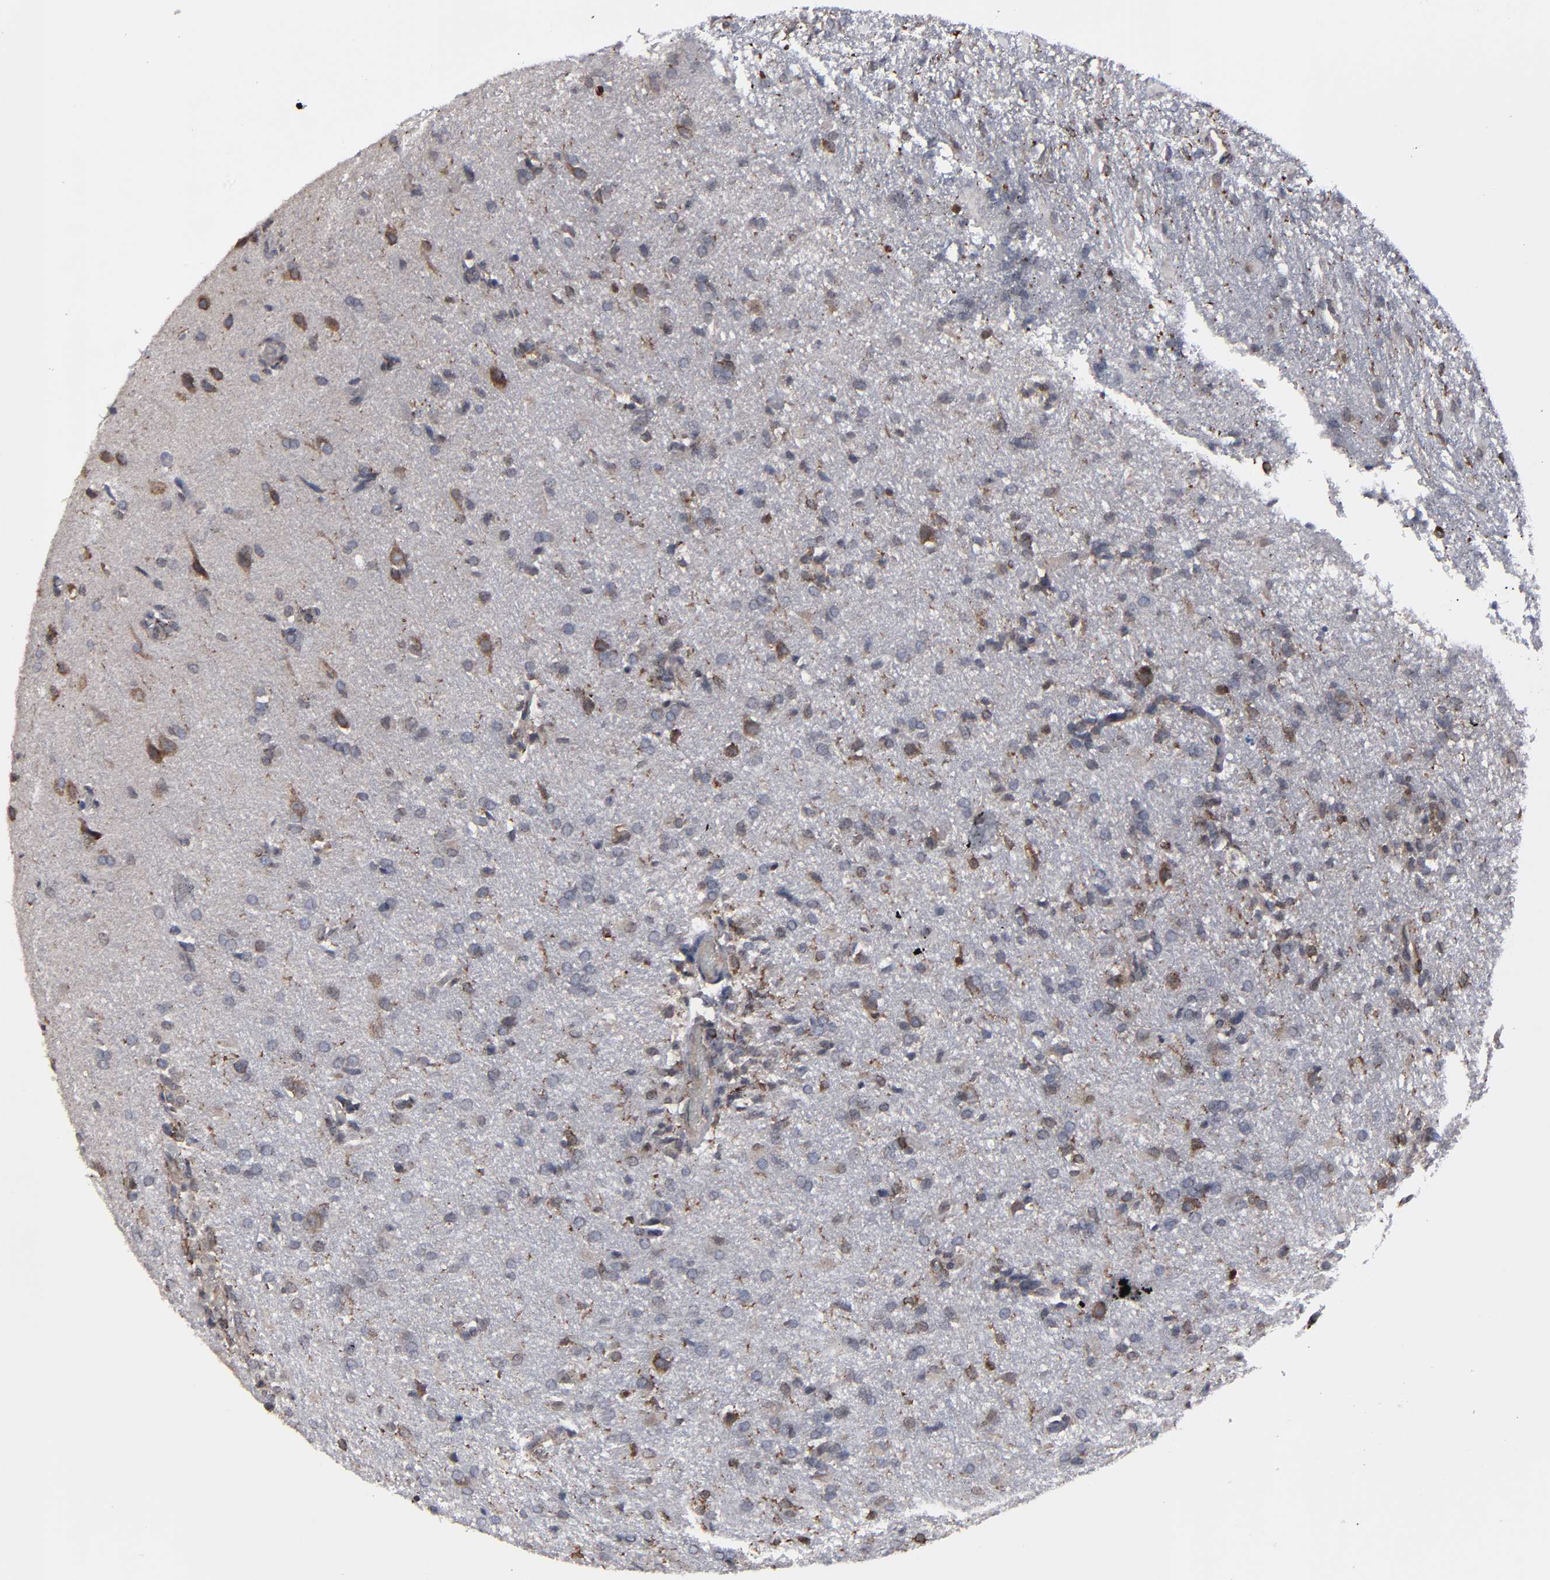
{"staining": {"intensity": "moderate", "quantity": "25%-75%", "location": "cytoplasmic/membranous"}, "tissue": "glioma", "cell_type": "Tumor cells", "image_type": "cancer", "snomed": [{"axis": "morphology", "description": "Glioma, malignant, High grade"}, {"axis": "topography", "description": "Brain"}], "caption": "Protein staining displays moderate cytoplasmic/membranous staining in about 25%-75% of tumor cells in high-grade glioma (malignant).", "gene": "KIAA2026", "patient": {"sex": "male", "age": 68}}